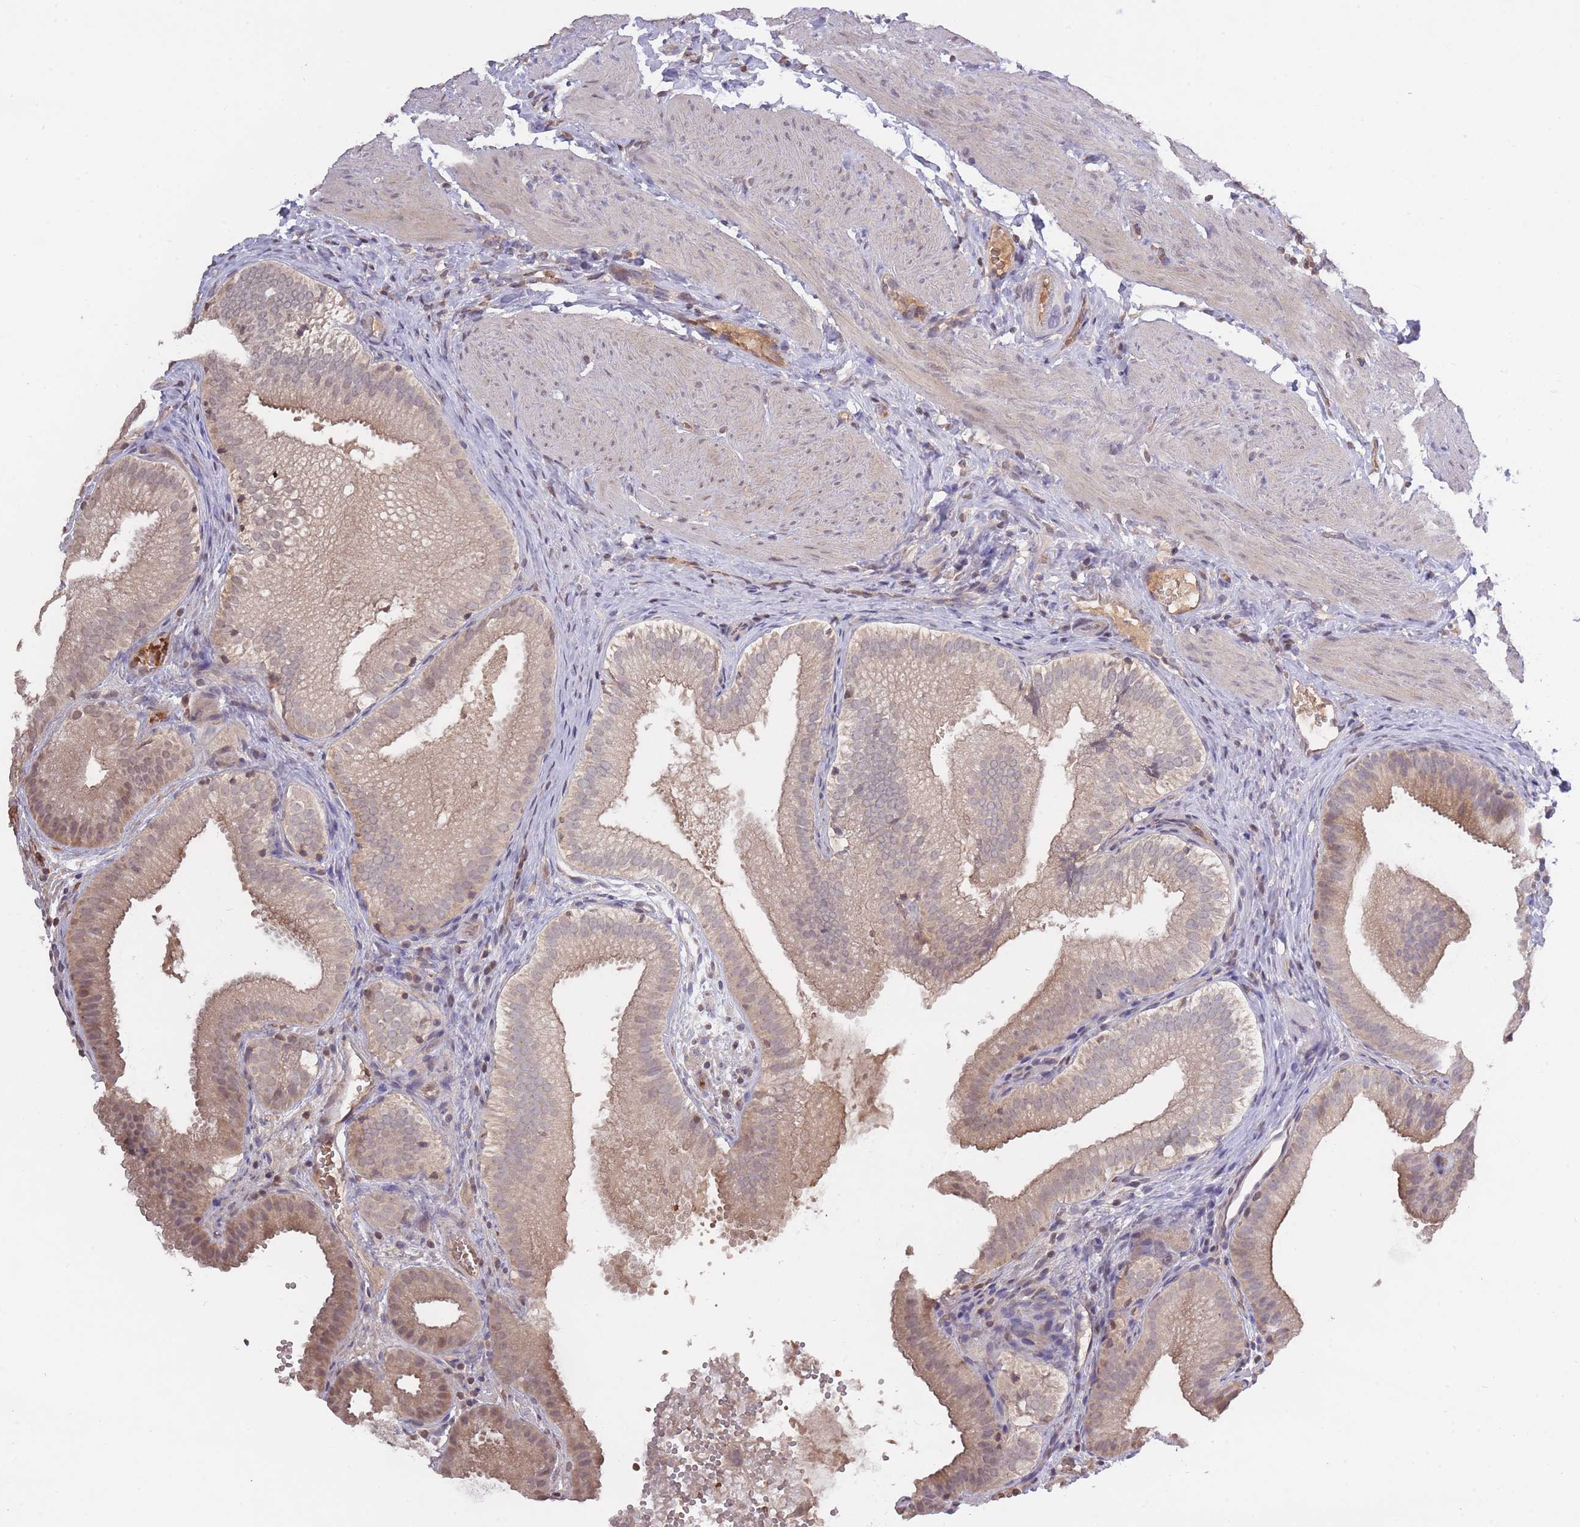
{"staining": {"intensity": "weak", "quantity": "25%-75%", "location": "cytoplasmic/membranous,nuclear"}, "tissue": "gallbladder", "cell_type": "Glandular cells", "image_type": "normal", "snomed": [{"axis": "morphology", "description": "Normal tissue, NOS"}, {"axis": "topography", "description": "Gallbladder"}], "caption": "Gallbladder stained with IHC reveals weak cytoplasmic/membranous,nuclear positivity in about 25%-75% of glandular cells.", "gene": "ADCYAP1R1", "patient": {"sex": "female", "age": 30}}